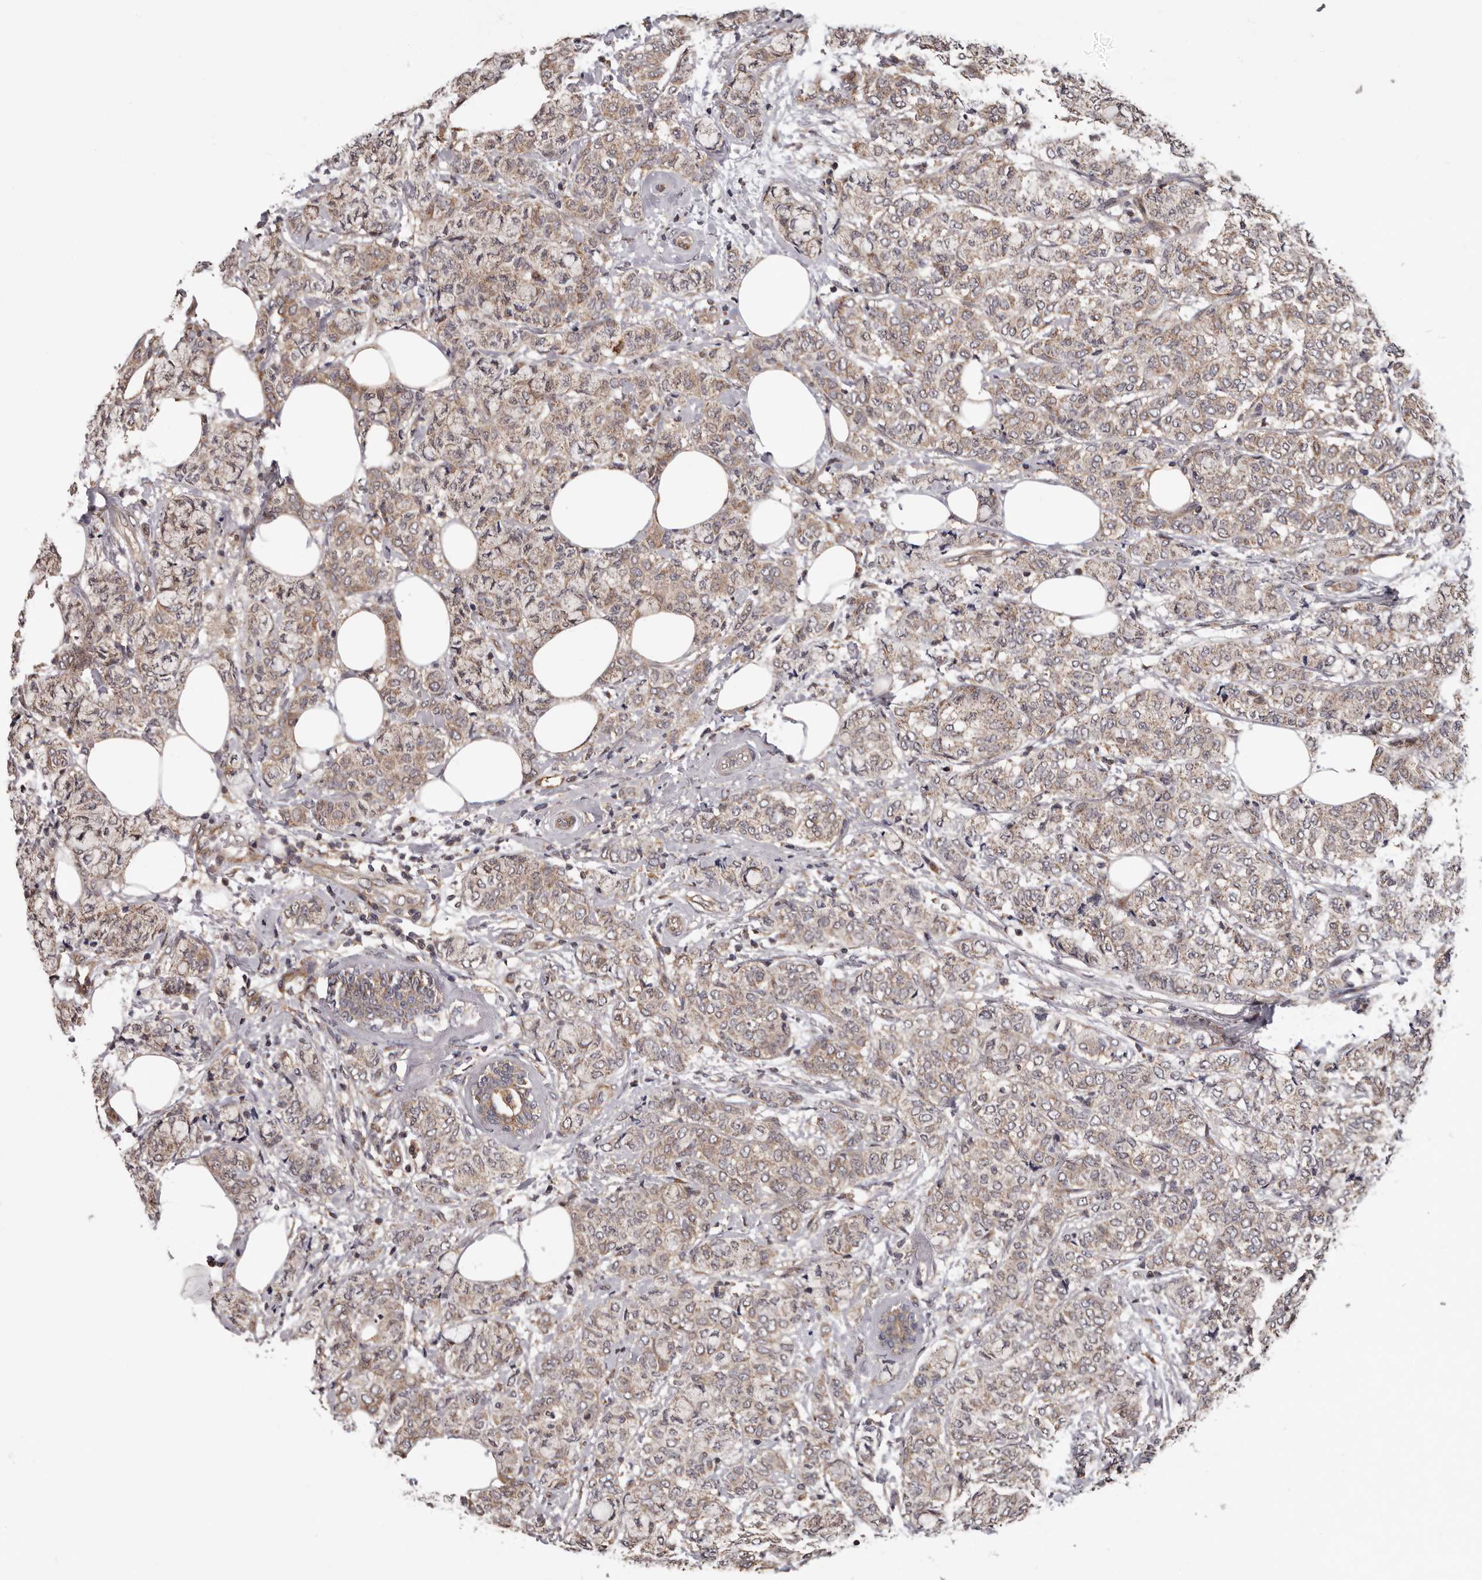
{"staining": {"intensity": "weak", "quantity": ">75%", "location": "cytoplasmic/membranous"}, "tissue": "breast cancer", "cell_type": "Tumor cells", "image_type": "cancer", "snomed": [{"axis": "morphology", "description": "Lobular carcinoma"}, {"axis": "topography", "description": "Breast"}], "caption": "Weak cytoplasmic/membranous expression for a protein is seen in about >75% of tumor cells of breast cancer using immunohistochemistry (IHC).", "gene": "VPS37A", "patient": {"sex": "female", "age": 60}}